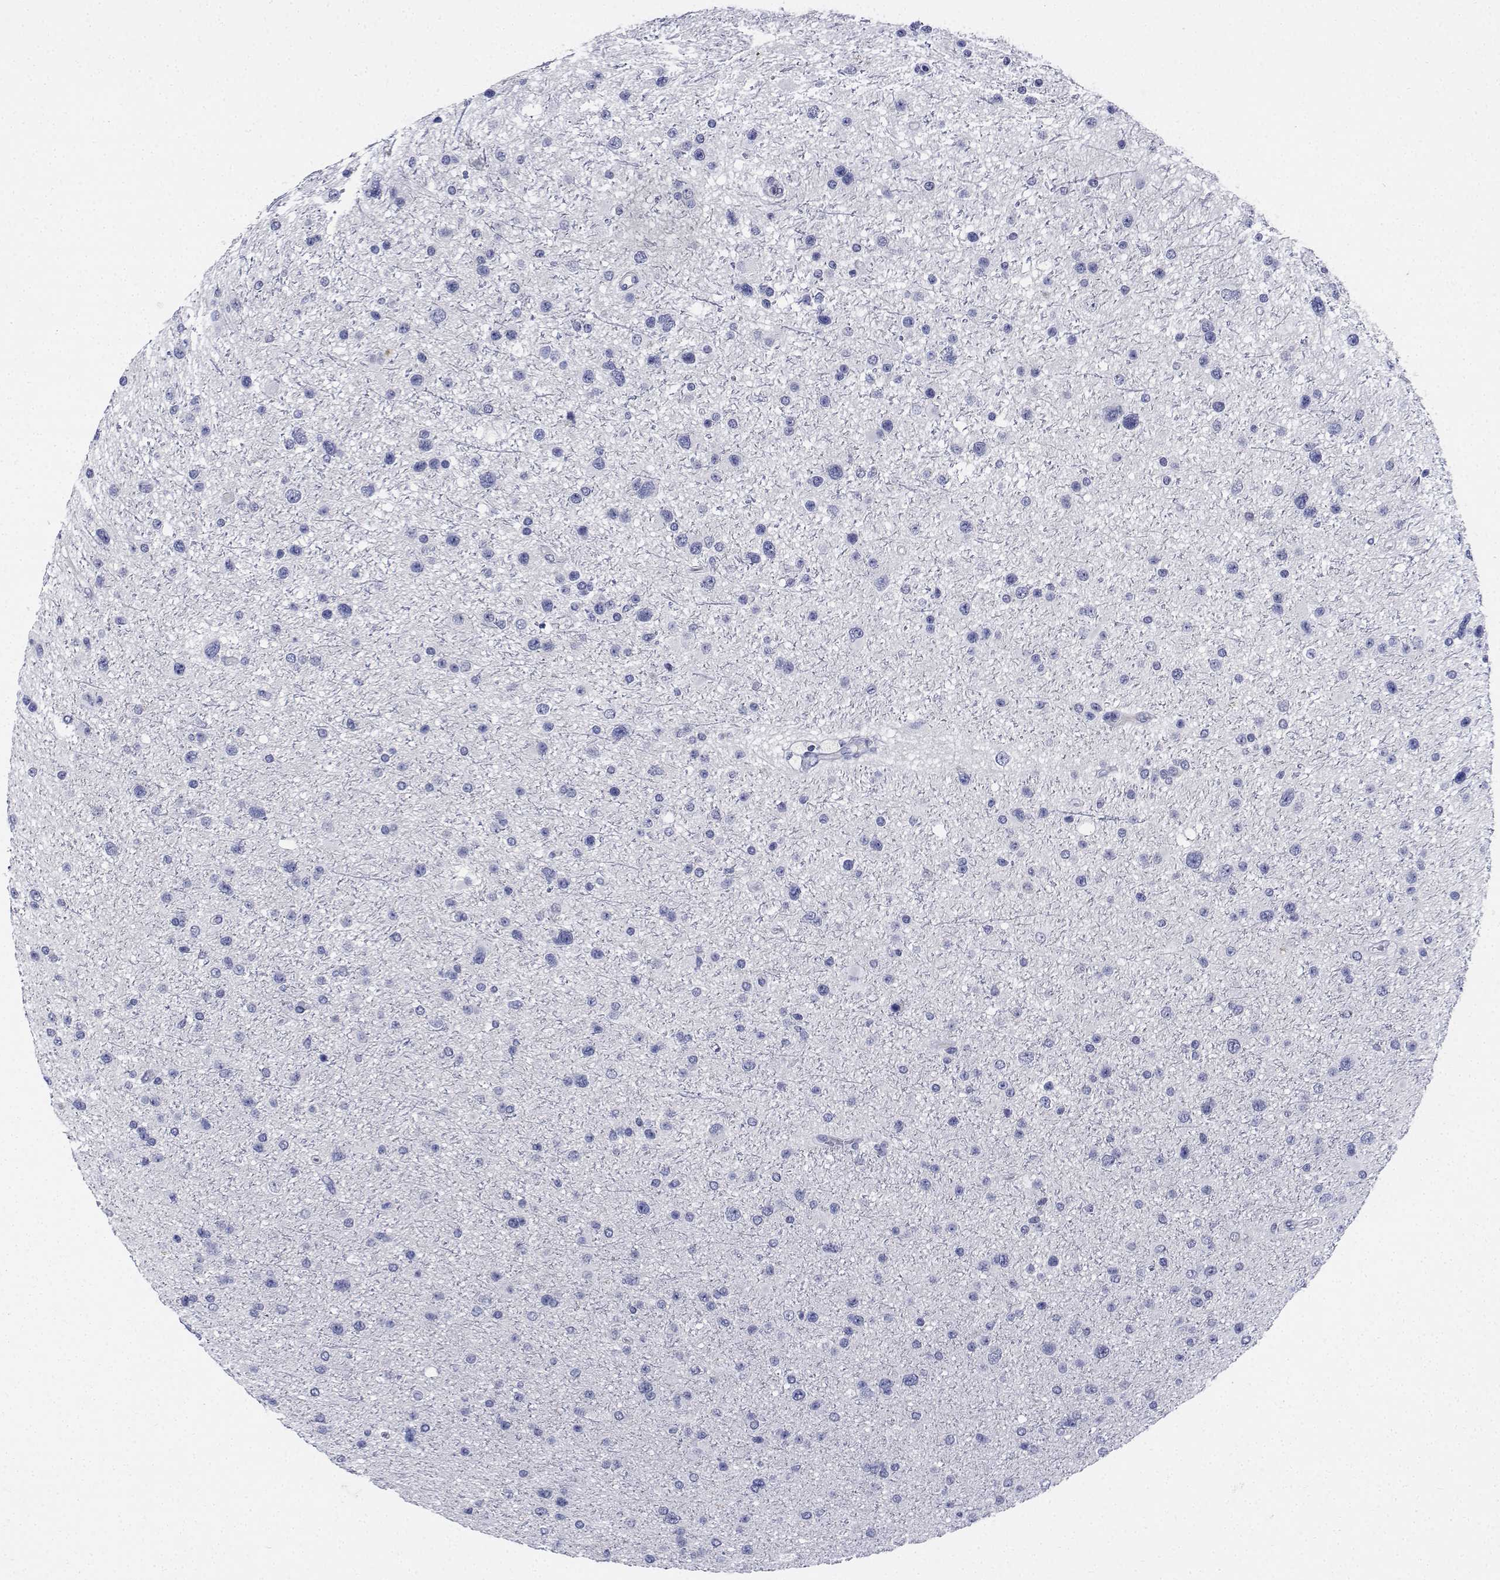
{"staining": {"intensity": "negative", "quantity": "none", "location": "none"}, "tissue": "glioma", "cell_type": "Tumor cells", "image_type": "cancer", "snomed": [{"axis": "morphology", "description": "Glioma, malignant, Low grade"}, {"axis": "topography", "description": "Brain"}], "caption": "Immunohistochemistry (IHC) photomicrograph of neoplastic tissue: human malignant glioma (low-grade) stained with DAB (3,3'-diaminobenzidine) demonstrates no significant protein expression in tumor cells.", "gene": "PLXNA4", "patient": {"sex": "female", "age": 32}}